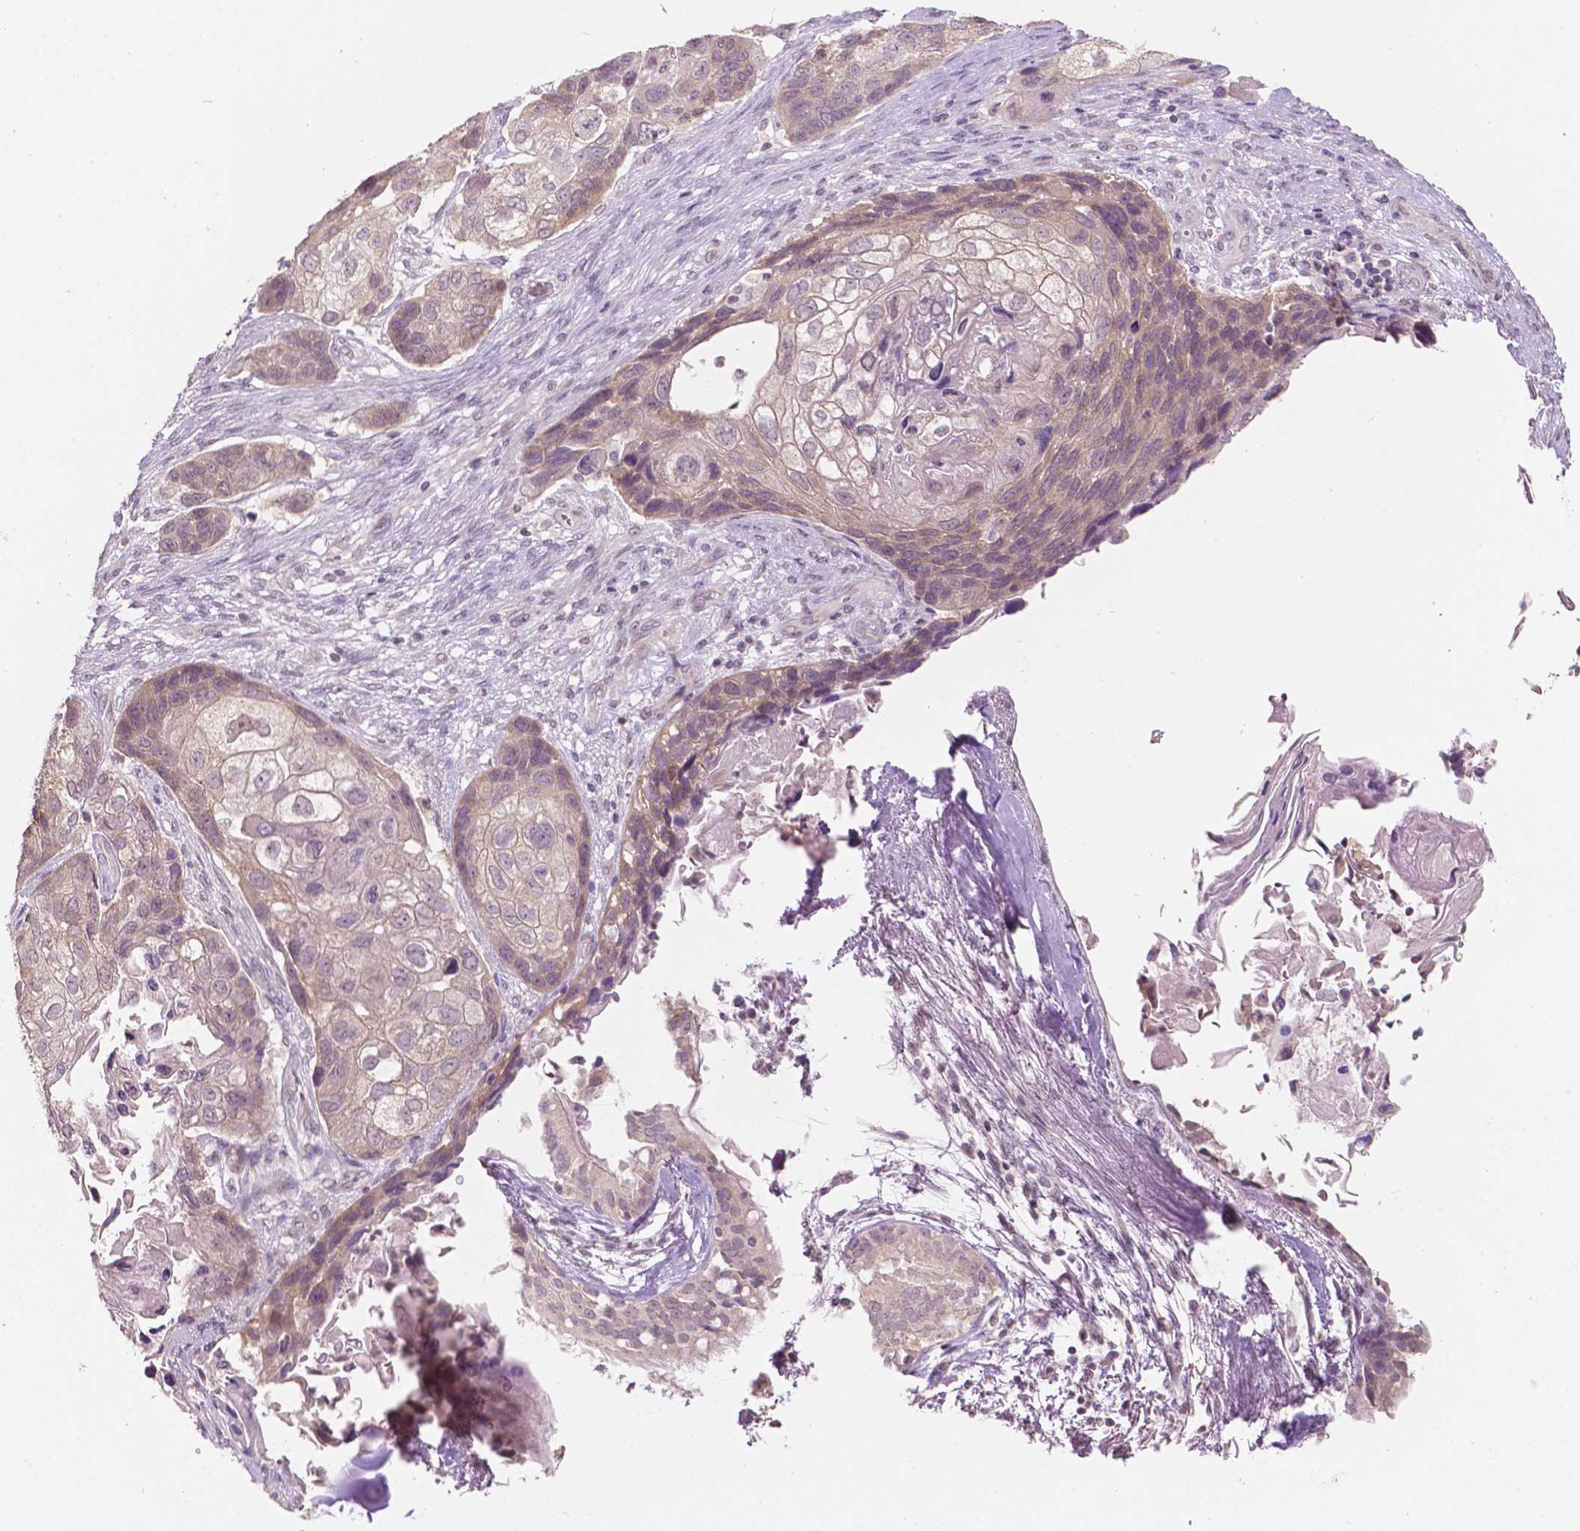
{"staining": {"intensity": "weak", "quantity": ">75%", "location": "cytoplasmic/membranous"}, "tissue": "lung cancer", "cell_type": "Tumor cells", "image_type": "cancer", "snomed": [{"axis": "morphology", "description": "Squamous cell carcinoma, NOS"}, {"axis": "topography", "description": "Lung"}], "caption": "Approximately >75% of tumor cells in human squamous cell carcinoma (lung) exhibit weak cytoplasmic/membranous protein expression as visualized by brown immunohistochemical staining.", "gene": "NOS1AP", "patient": {"sex": "male", "age": 69}}